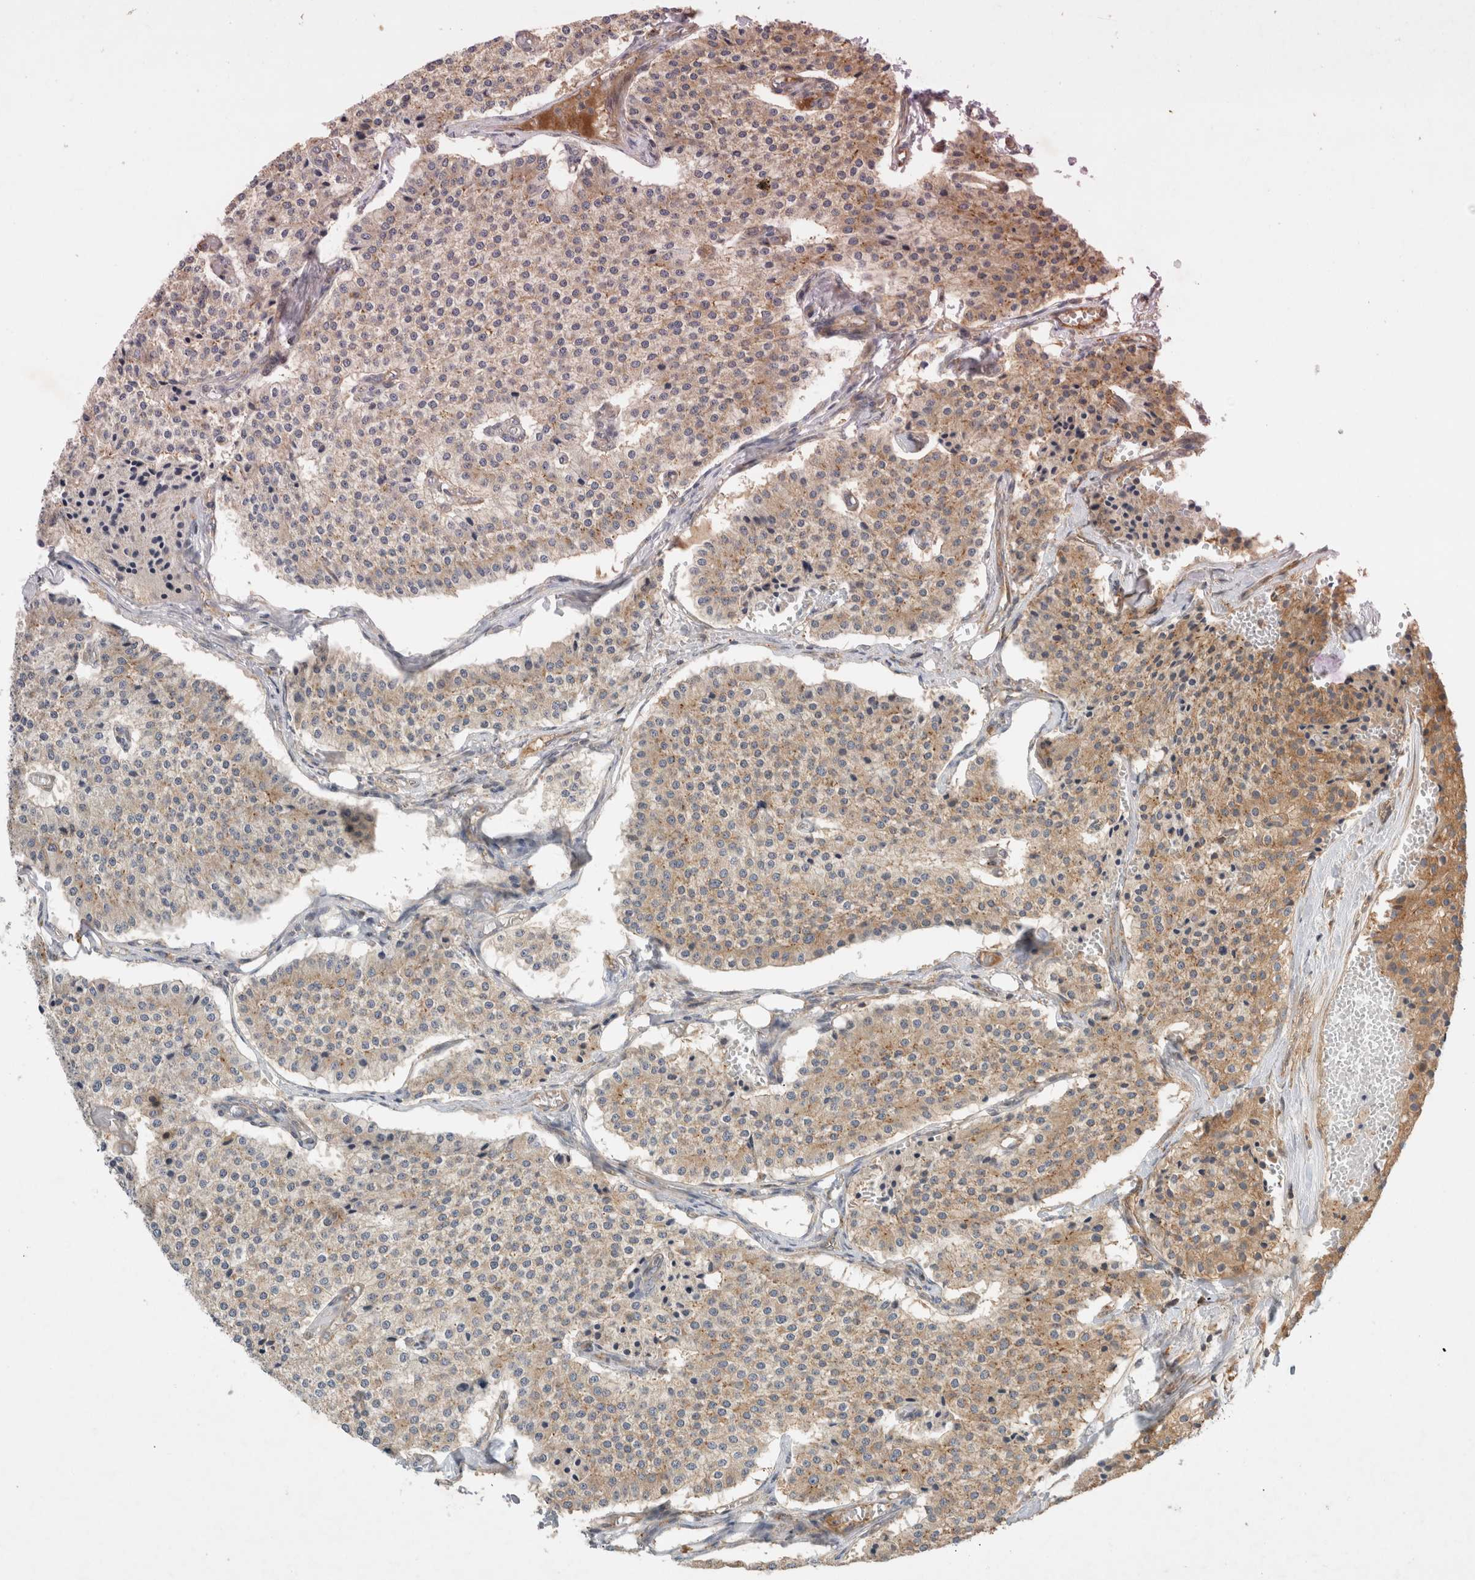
{"staining": {"intensity": "moderate", "quantity": "25%-75%", "location": "cytoplasmic/membranous"}, "tissue": "carcinoid", "cell_type": "Tumor cells", "image_type": "cancer", "snomed": [{"axis": "morphology", "description": "Carcinoid, malignant, NOS"}, {"axis": "topography", "description": "Colon"}], "caption": "Immunohistochemical staining of human carcinoid shows medium levels of moderate cytoplasmic/membranous protein staining in approximately 25%-75% of tumor cells. (brown staining indicates protein expression, while blue staining denotes nuclei).", "gene": "ARMC9", "patient": {"sex": "female", "age": 52}}